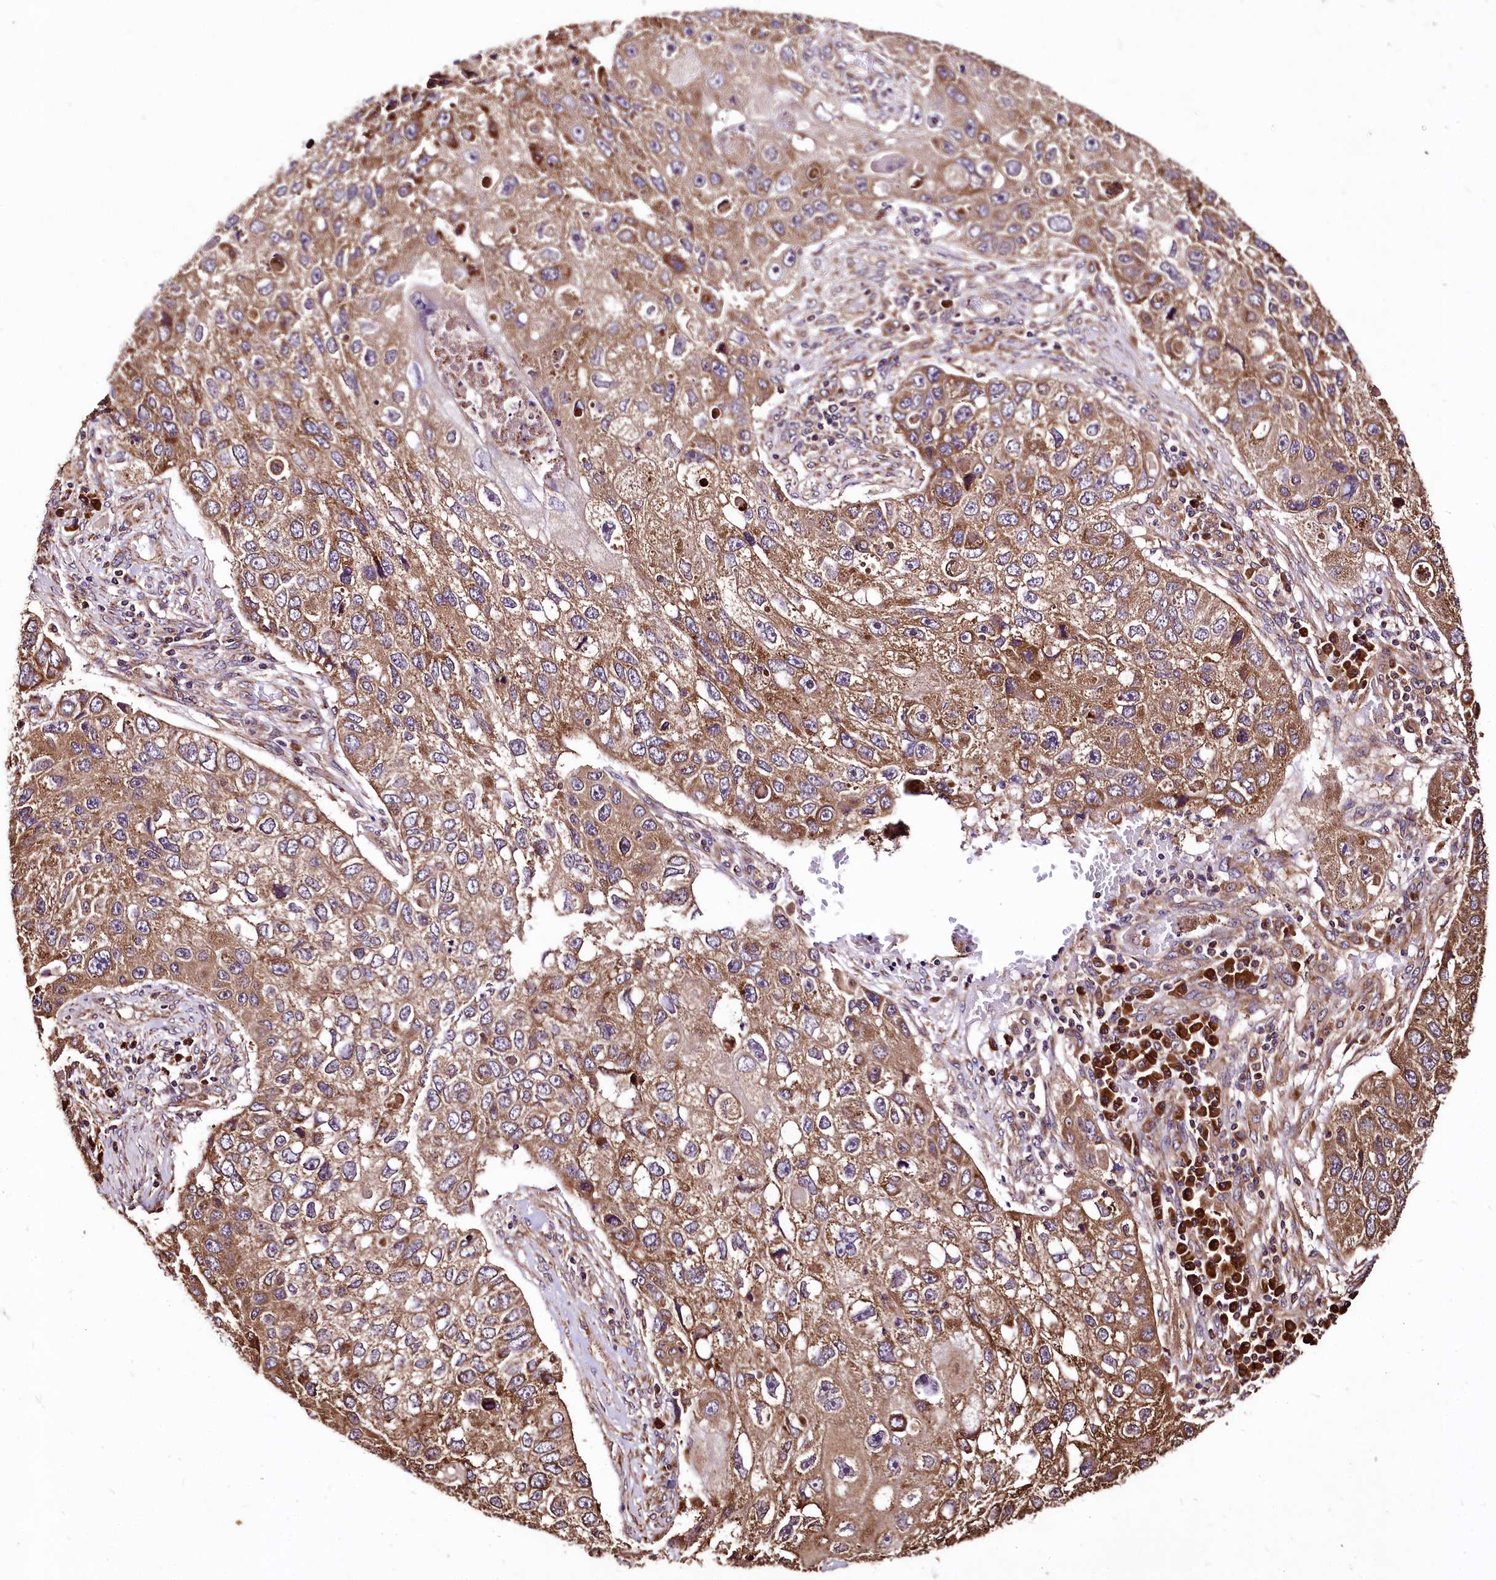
{"staining": {"intensity": "moderate", "quantity": ">75%", "location": "cytoplasmic/membranous"}, "tissue": "lung cancer", "cell_type": "Tumor cells", "image_type": "cancer", "snomed": [{"axis": "morphology", "description": "Squamous cell carcinoma, NOS"}, {"axis": "topography", "description": "Lung"}], "caption": "Immunohistochemical staining of lung squamous cell carcinoma demonstrates medium levels of moderate cytoplasmic/membranous positivity in approximately >75% of tumor cells.", "gene": "LRSAM1", "patient": {"sex": "male", "age": 61}}